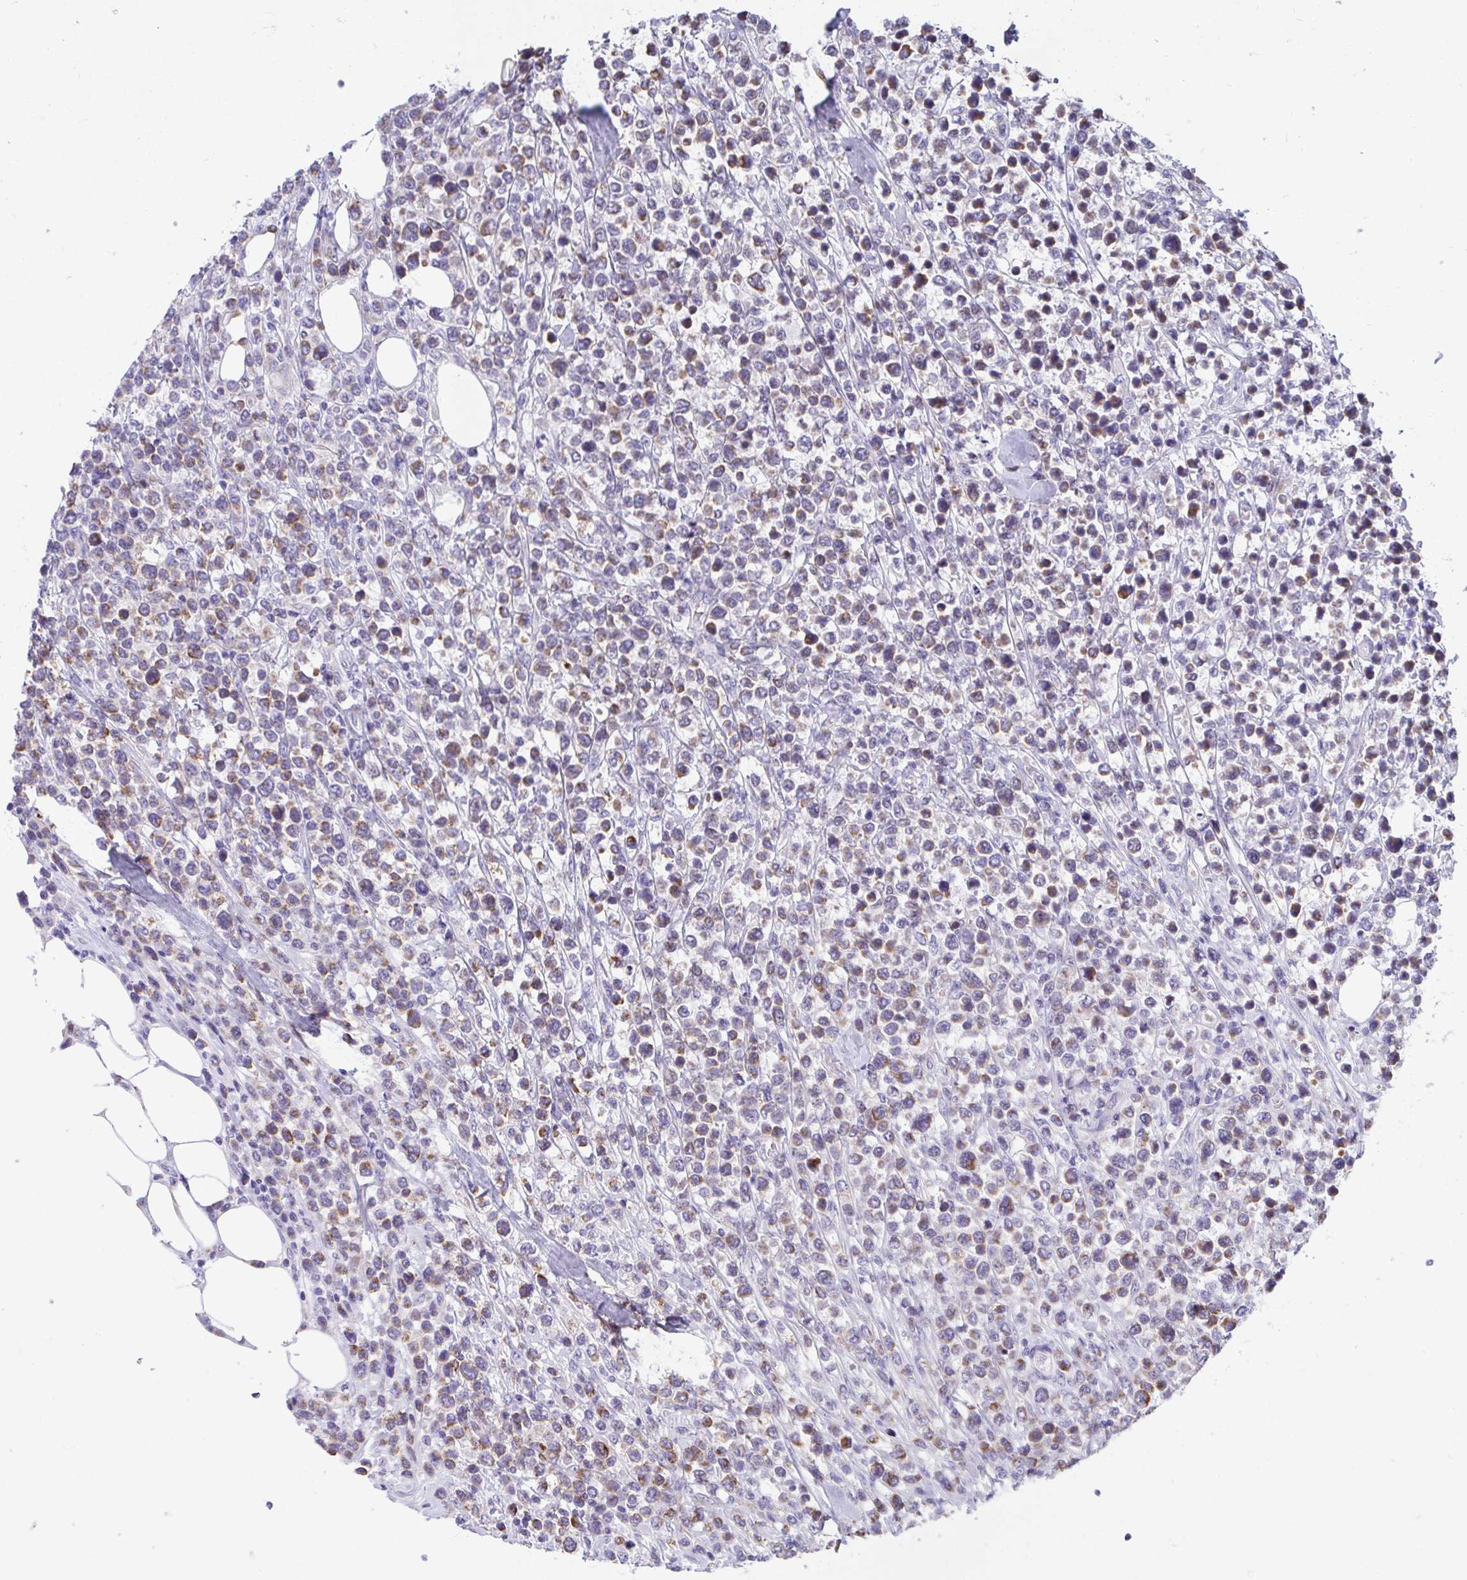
{"staining": {"intensity": "moderate", "quantity": "25%-75%", "location": "cytoplasmic/membranous"}, "tissue": "lymphoma", "cell_type": "Tumor cells", "image_type": "cancer", "snomed": [{"axis": "morphology", "description": "Malignant lymphoma, non-Hodgkin's type, High grade"}, {"axis": "topography", "description": "Soft tissue"}], "caption": "This is an image of IHC staining of malignant lymphoma, non-Hodgkin's type (high-grade), which shows moderate positivity in the cytoplasmic/membranous of tumor cells.", "gene": "COA5", "patient": {"sex": "female", "age": 56}}